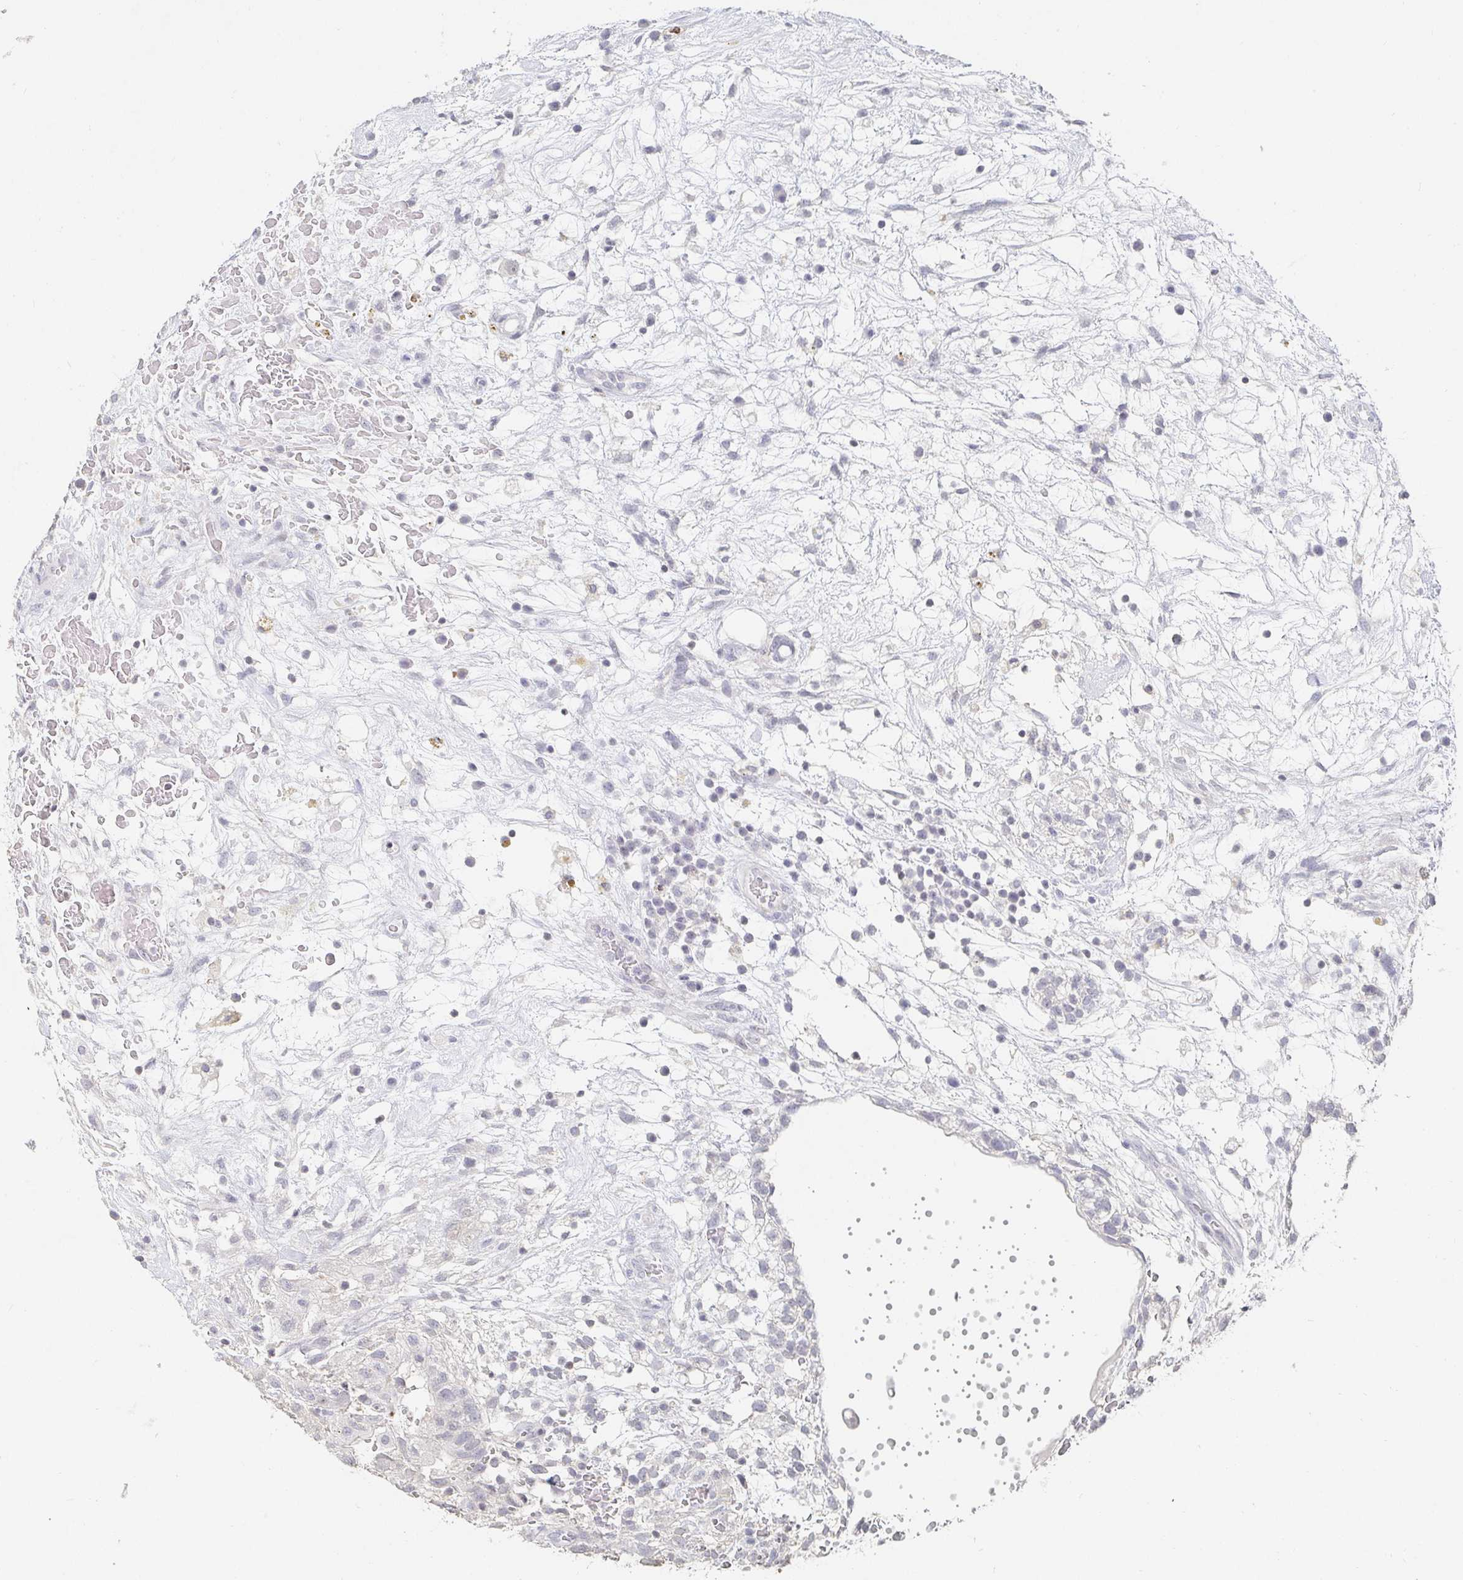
{"staining": {"intensity": "negative", "quantity": "none", "location": "none"}, "tissue": "testis cancer", "cell_type": "Tumor cells", "image_type": "cancer", "snomed": [{"axis": "morphology", "description": "Normal tissue, NOS"}, {"axis": "morphology", "description": "Carcinoma, Embryonal, NOS"}, {"axis": "topography", "description": "Testis"}], "caption": "Immunohistochemistry of embryonal carcinoma (testis) reveals no staining in tumor cells.", "gene": "NME9", "patient": {"sex": "male", "age": 32}}